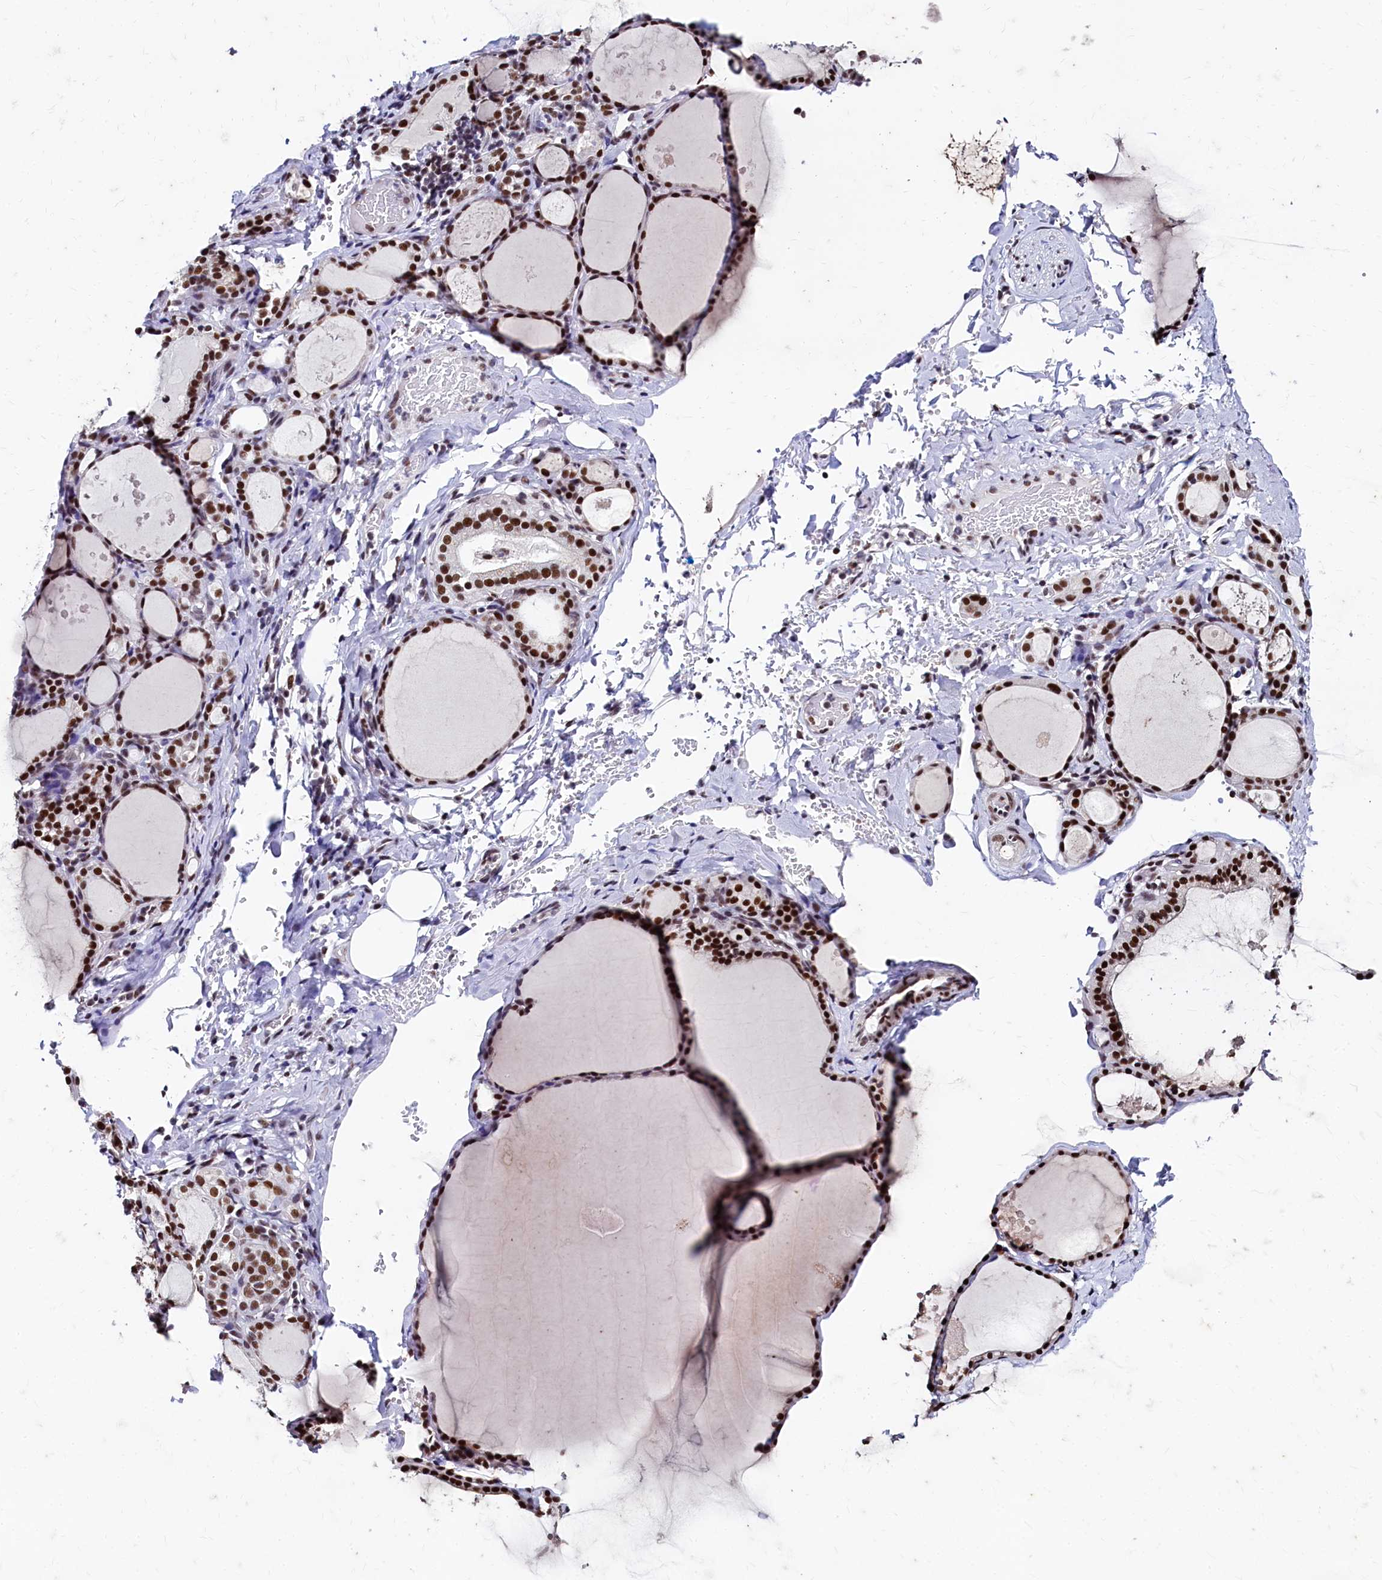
{"staining": {"intensity": "strong", "quantity": ">75%", "location": "nuclear"}, "tissue": "thyroid gland", "cell_type": "Glandular cells", "image_type": "normal", "snomed": [{"axis": "morphology", "description": "Normal tissue, NOS"}, {"axis": "topography", "description": "Thyroid gland"}], "caption": "Thyroid gland stained with immunohistochemistry displays strong nuclear staining in approximately >75% of glandular cells.", "gene": "CPSF7", "patient": {"sex": "male", "age": 56}}